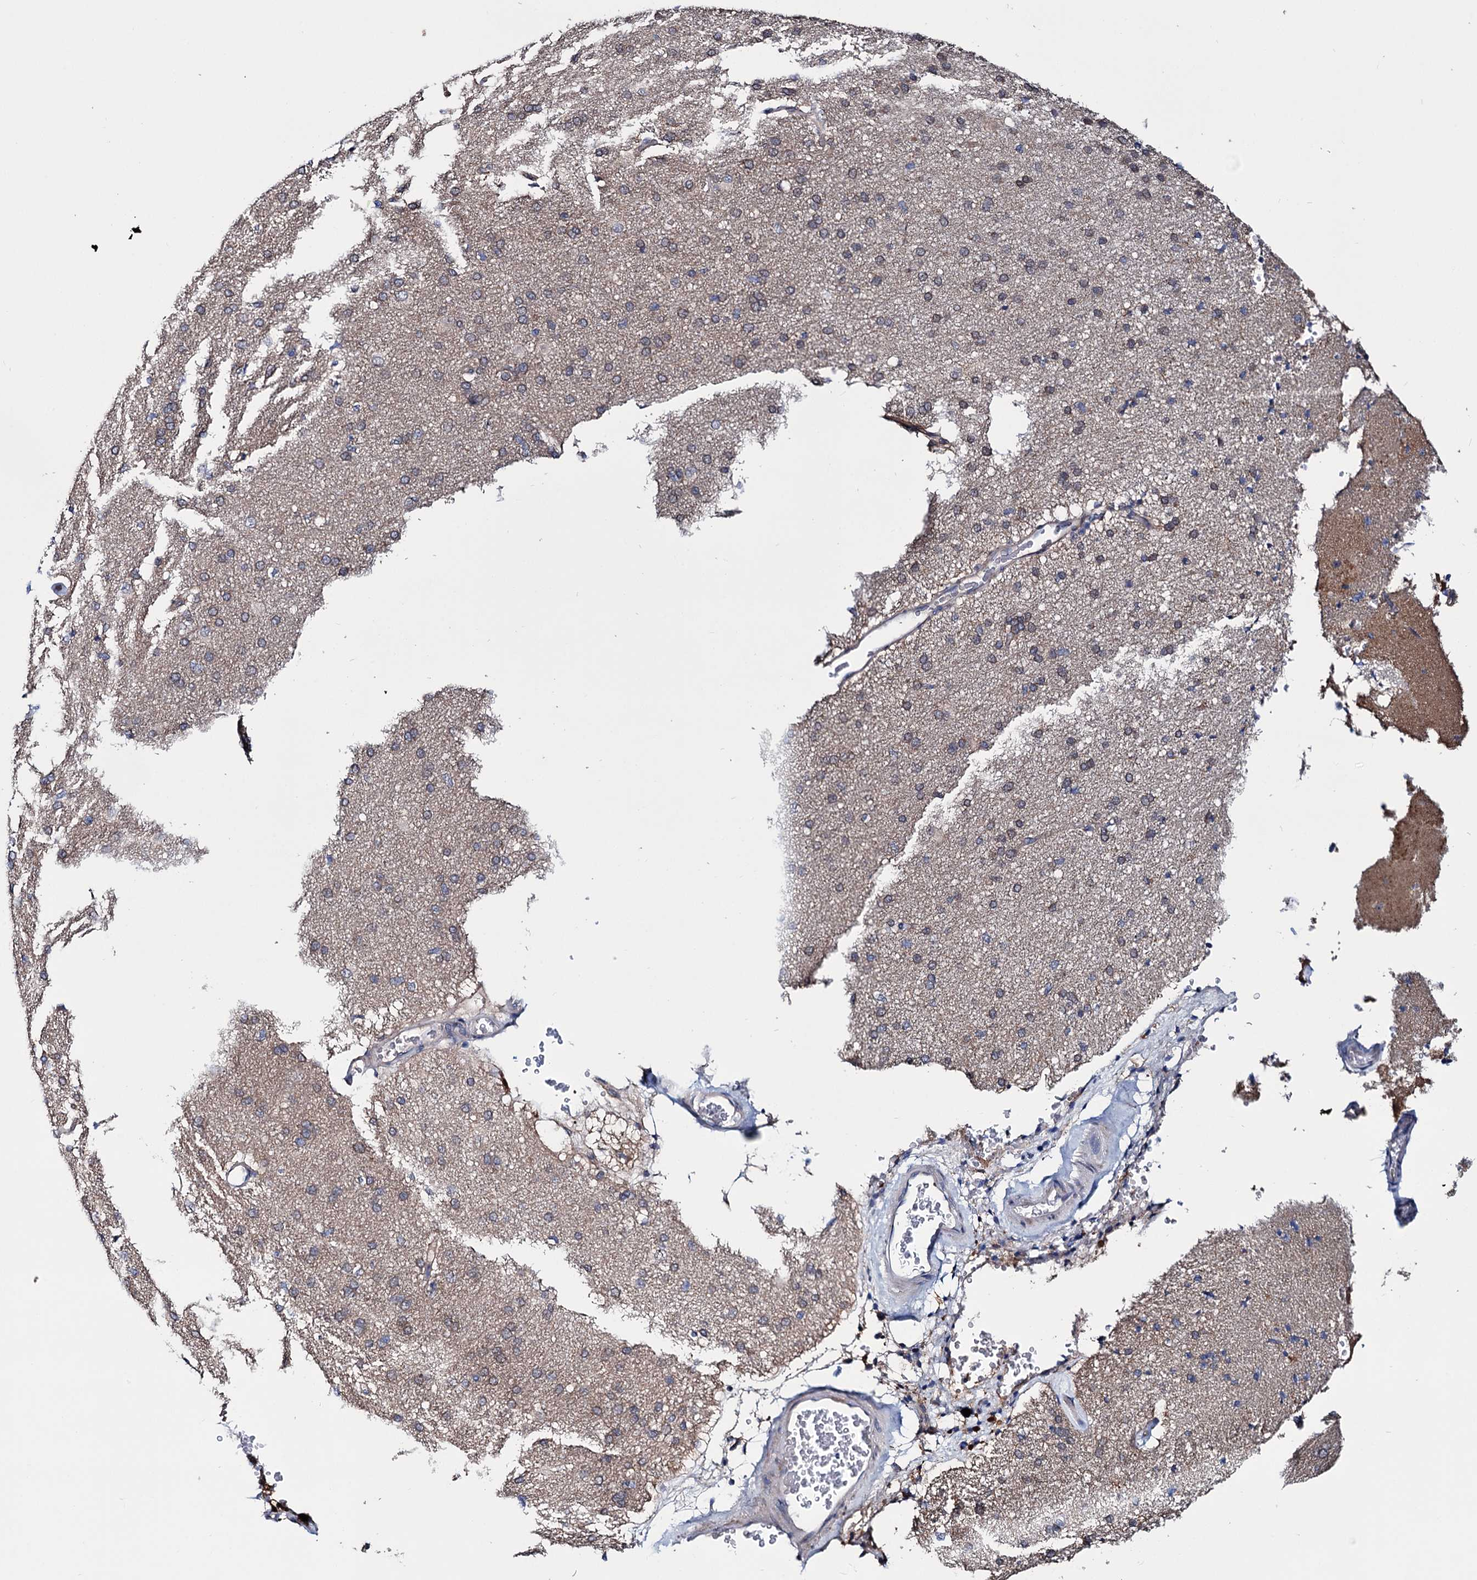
{"staining": {"intensity": "negative", "quantity": "none", "location": "none"}, "tissue": "cerebral cortex", "cell_type": "Endothelial cells", "image_type": "normal", "snomed": [{"axis": "morphology", "description": "Normal tissue, NOS"}, {"axis": "topography", "description": "Cerebral cortex"}], "caption": "High magnification brightfield microscopy of normal cerebral cortex stained with DAB (brown) and counterstained with hematoxylin (blue): endothelial cells show no significant expression. Brightfield microscopy of IHC stained with DAB (brown) and hematoxylin (blue), captured at high magnification.", "gene": "EYA4", "patient": {"sex": "male", "age": 62}}